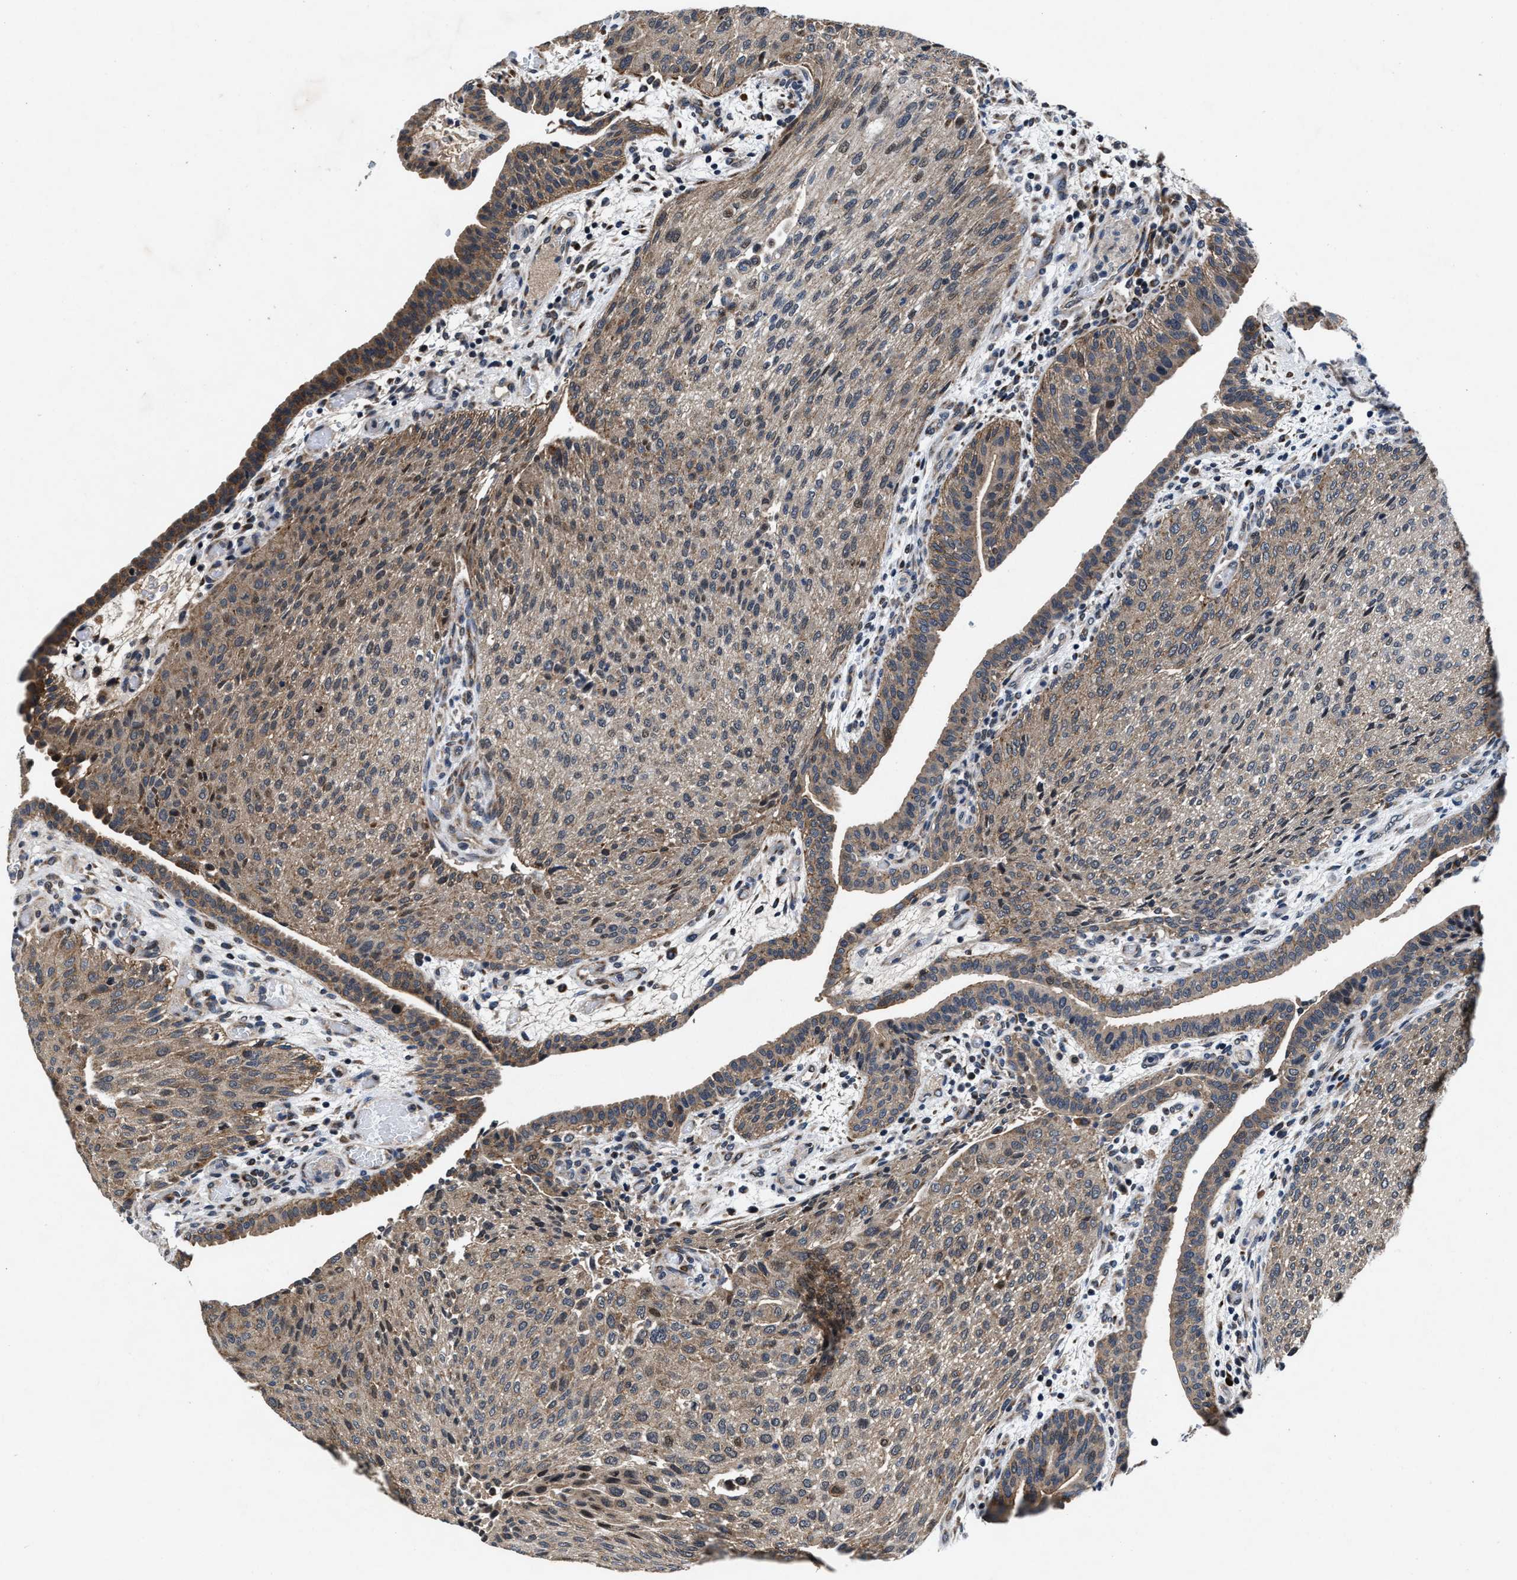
{"staining": {"intensity": "weak", "quantity": ">75%", "location": "cytoplasmic/membranous"}, "tissue": "urothelial cancer", "cell_type": "Tumor cells", "image_type": "cancer", "snomed": [{"axis": "morphology", "description": "Urothelial carcinoma, Low grade"}, {"axis": "morphology", "description": "Urothelial carcinoma, High grade"}, {"axis": "topography", "description": "Urinary bladder"}], "caption": "Approximately >75% of tumor cells in human urothelial carcinoma (low-grade) display weak cytoplasmic/membranous protein positivity as visualized by brown immunohistochemical staining.", "gene": "TMEM53", "patient": {"sex": "male", "age": 35}}